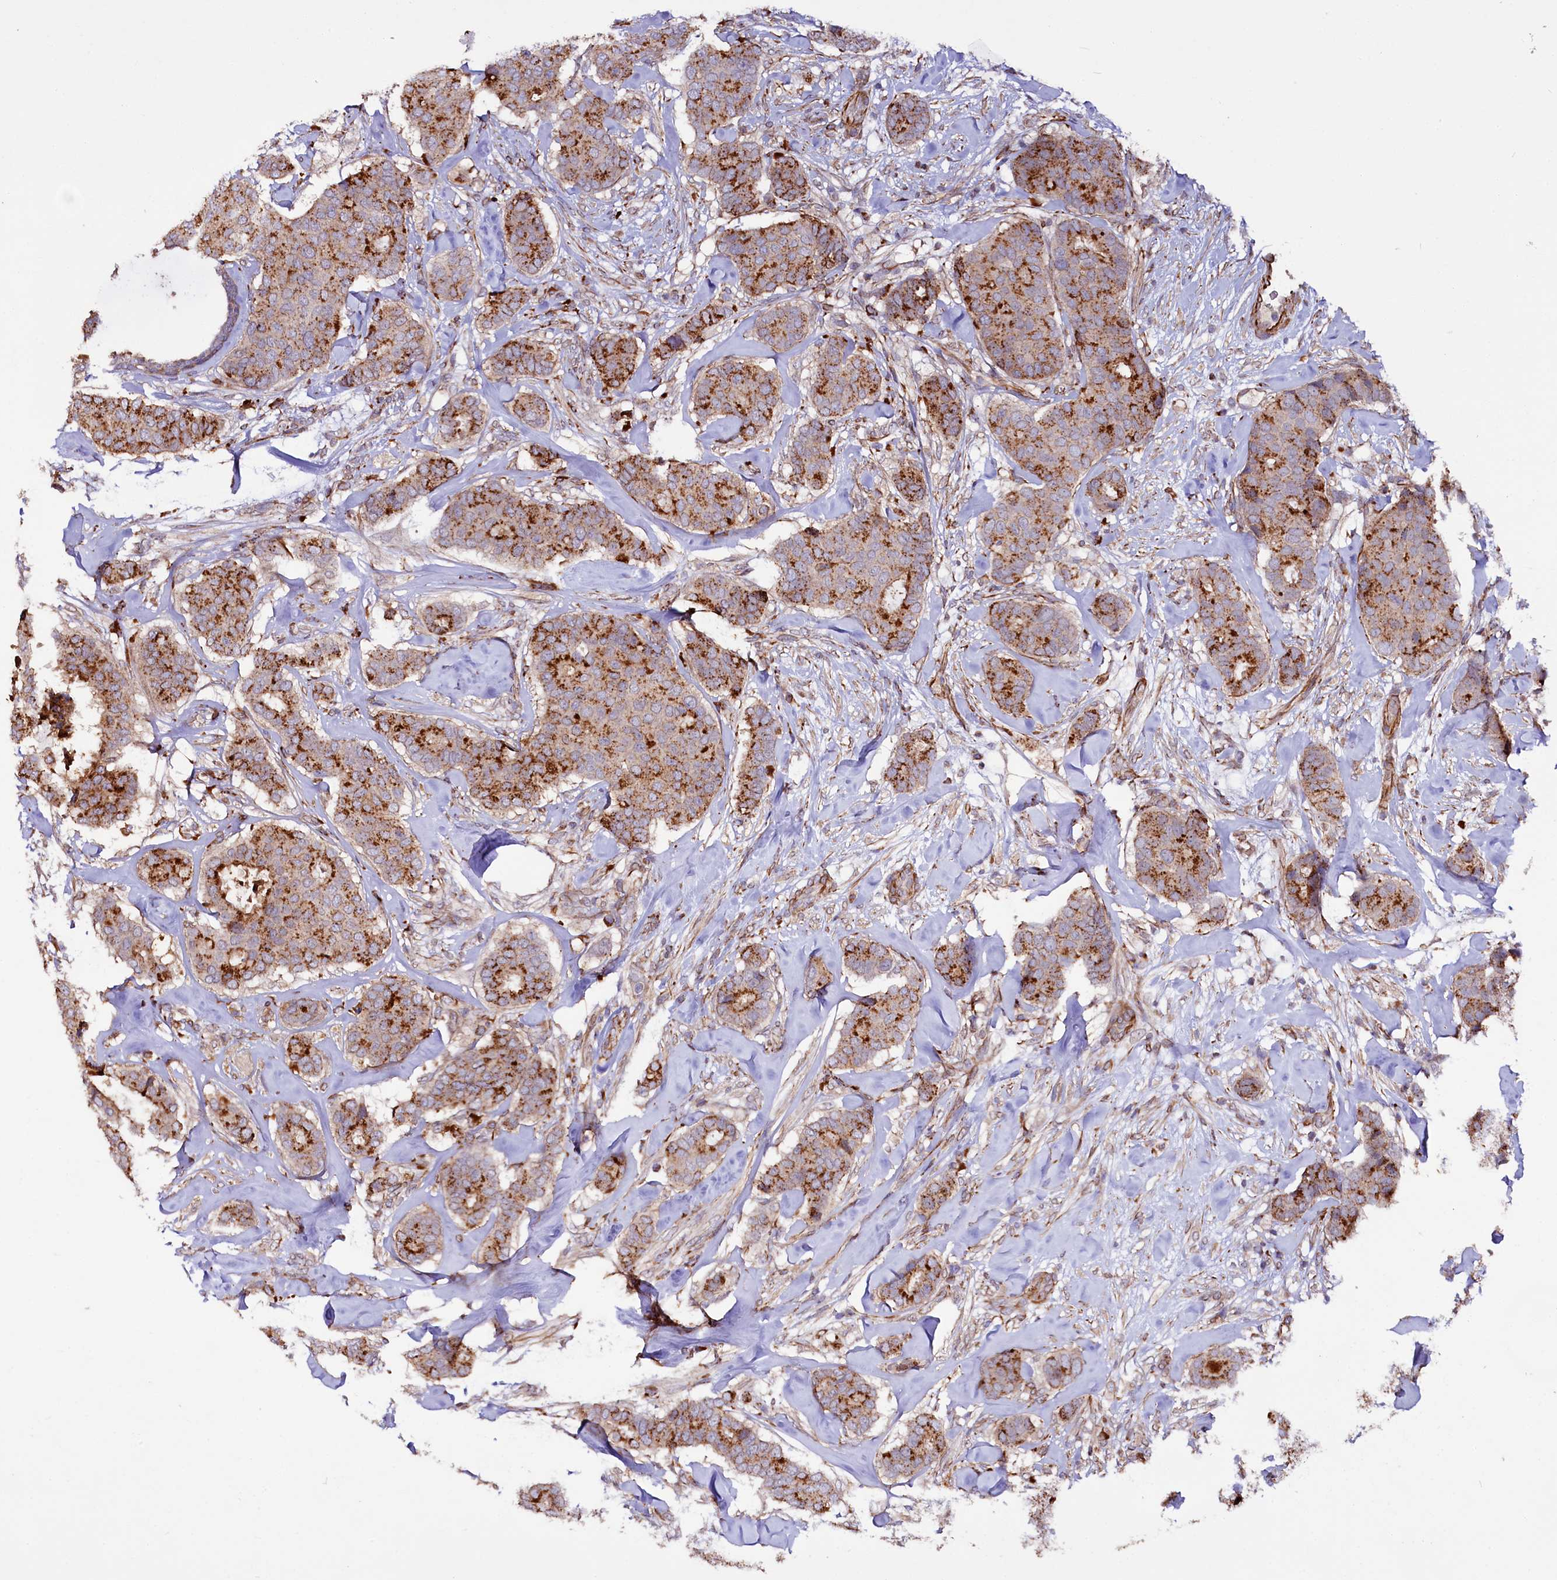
{"staining": {"intensity": "strong", "quantity": "25%-75%", "location": "cytoplasmic/membranous"}, "tissue": "breast cancer", "cell_type": "Tumor cells", "image_type": "cancer", "snomed": [{"axis": "morphology", "description": "Duct carcinoma"}, {"axis": "topography", "description": "Breast"}], "caption": "Immunohistochemistry (IHC) of human infiltrating ductal carcinoma (breast) exhibits high levels of strong cytoplasmic/membranous expression in approximately 25%-75% of tumor cells. (Brightfield microscopy of DAB IHC at high magnification).", "gene": "TTC12", "patient": {"sex": "female", "age": 75}}